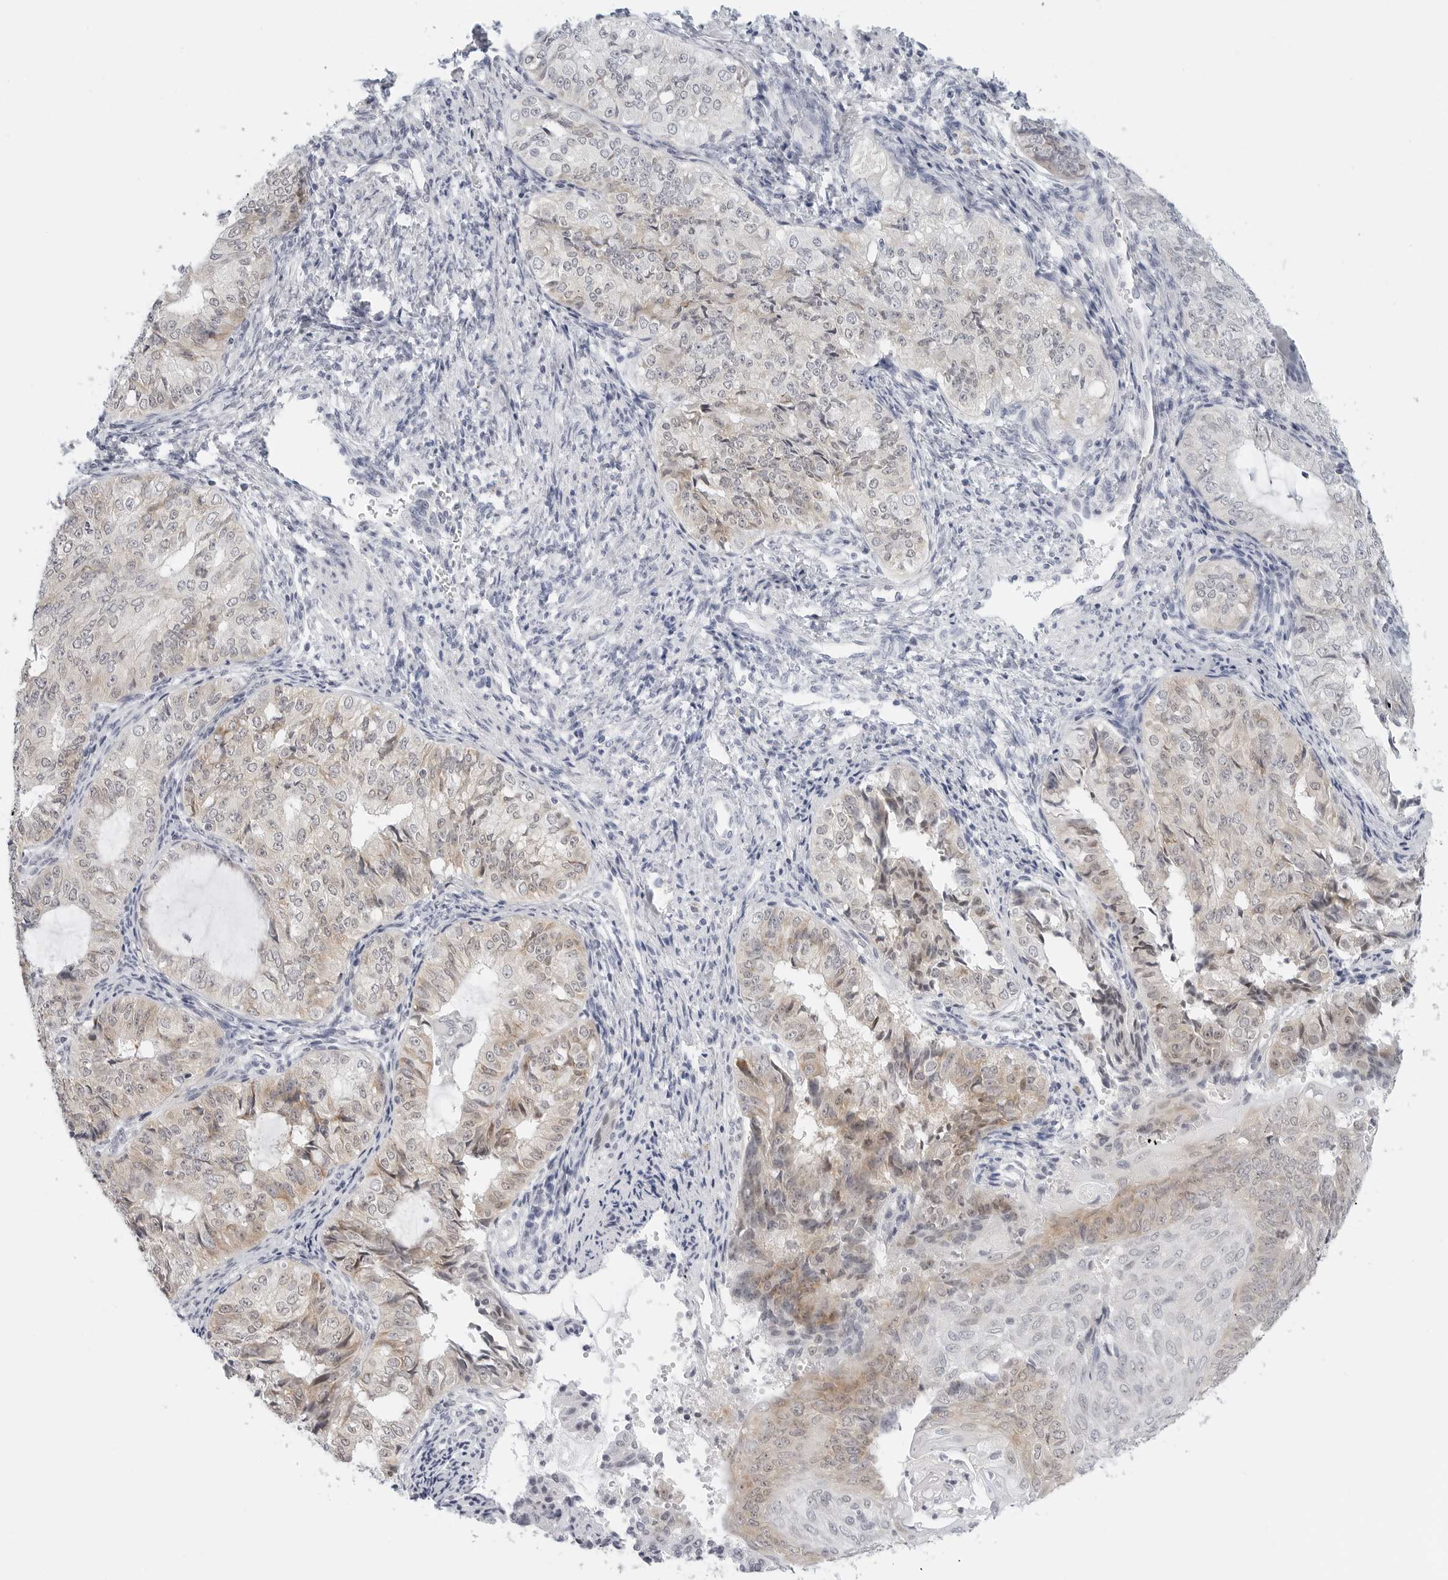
{"staining": {"intensity": "weak", "quantity": "<25%", "location": "cytoplasmic/membranous,nuclear"}, "tissue": "endometrial cancer", "cell_type": "Tumor cells", "image_type": "cancer", "snomed": [{"axis": "morphology", "description": "Adenocarcinoma, NOS"}, {"axis": "topography", "description": "Endometrium"}], "caption": "The micrograph displays no staining of tumor cells in endometrial adenocarcinoma. (IHC, brightfield microscopy, high magnification).", "gene": "METAP1", "patient": {"sex": "female", "age": 32}}